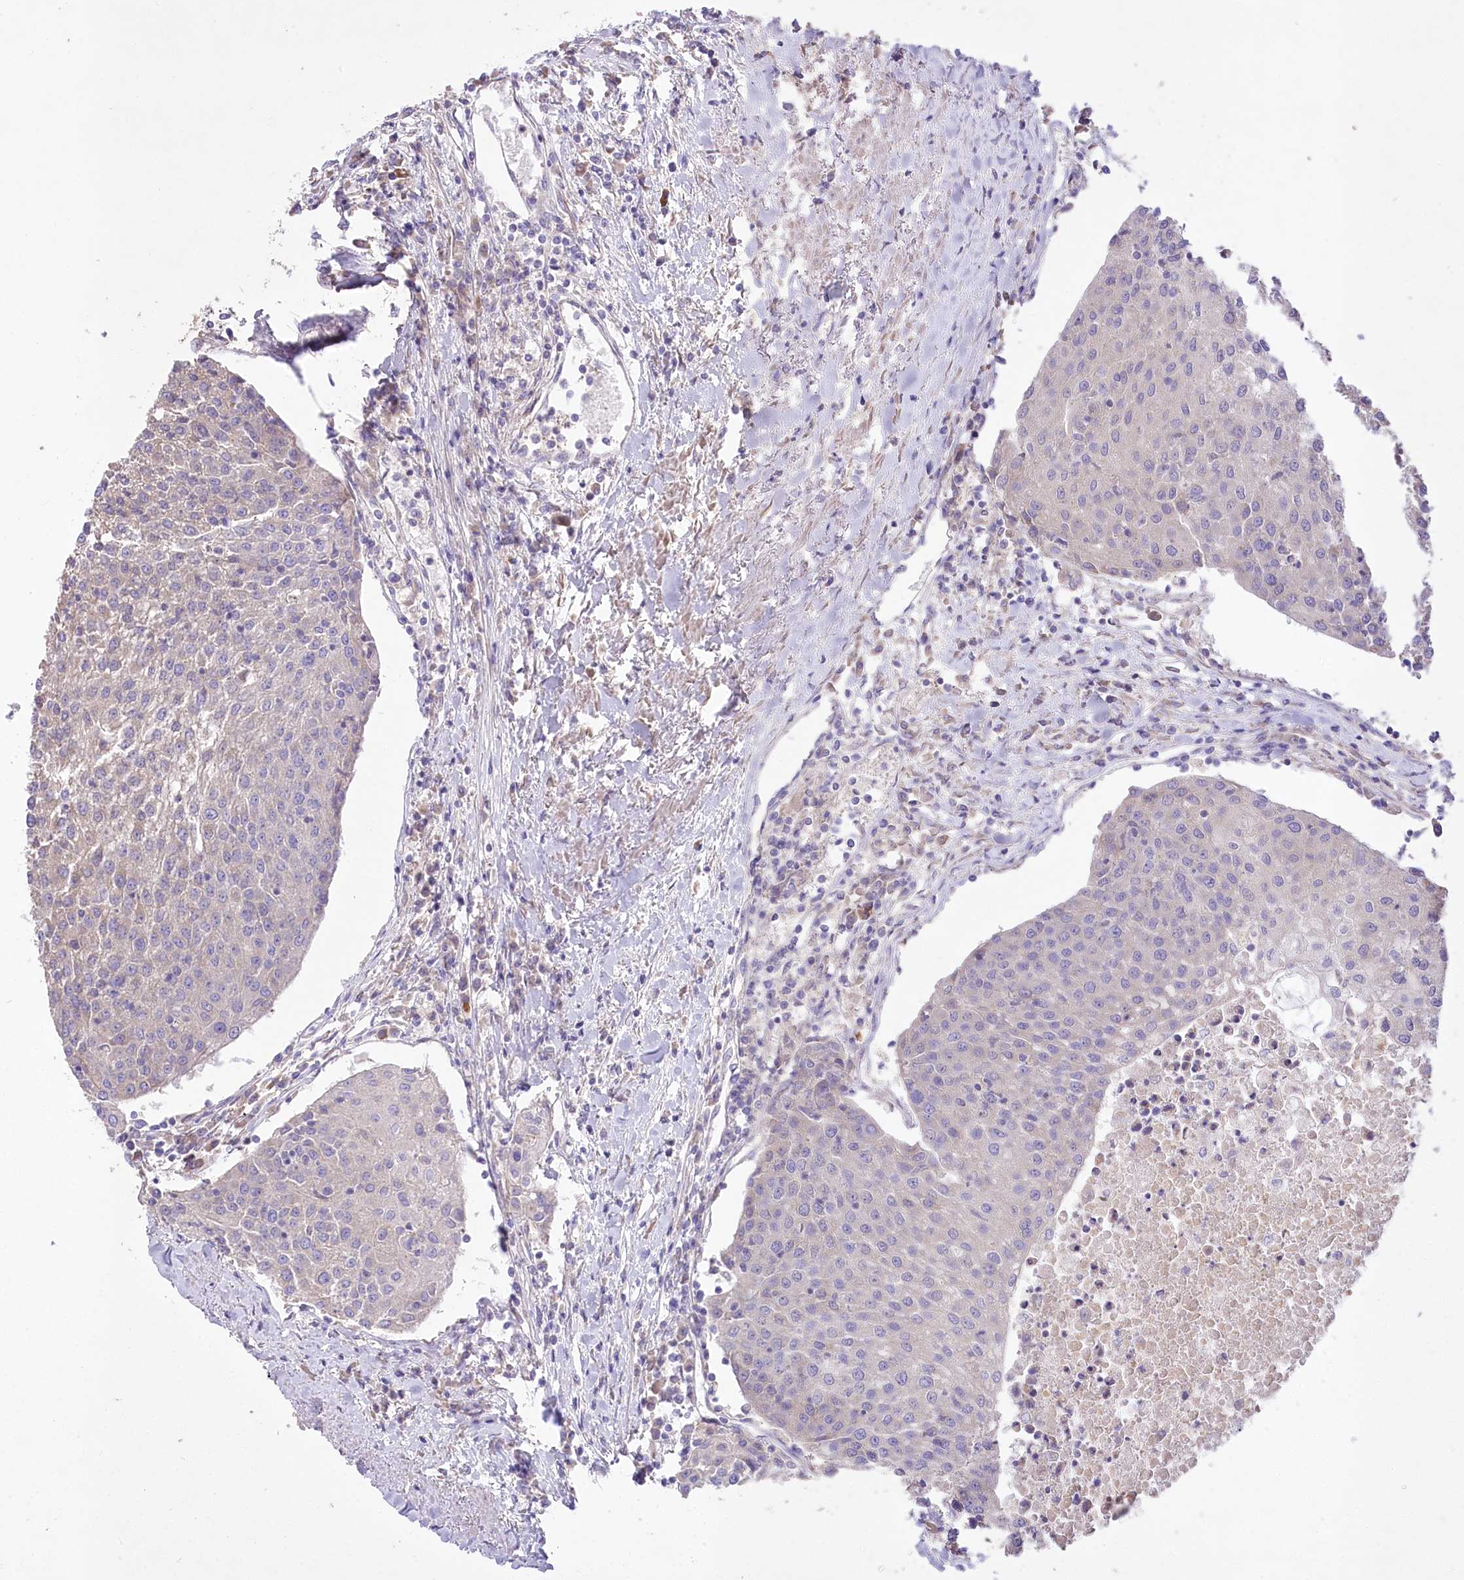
{"staining": {"intensity": "negative", "quantity": "none", "location": "none"}, "tissue": "urothelial cancer", "cell_type": "Tumor cells", "image_type": "cancer", "snomed": [{"axis": "morphology", "description": "Urothelial carcinoma, High grade"}, {"axis": "topography", "description": "Urinary bladder"}], "caption": "The immunohistochemistry photomicrograph has no significant positivity in tumor cells of urothelial cancer tissue. Nuclei are stained in blue.", "gene": "PBLD", "patient": {"sex": "female", "age": 85}}